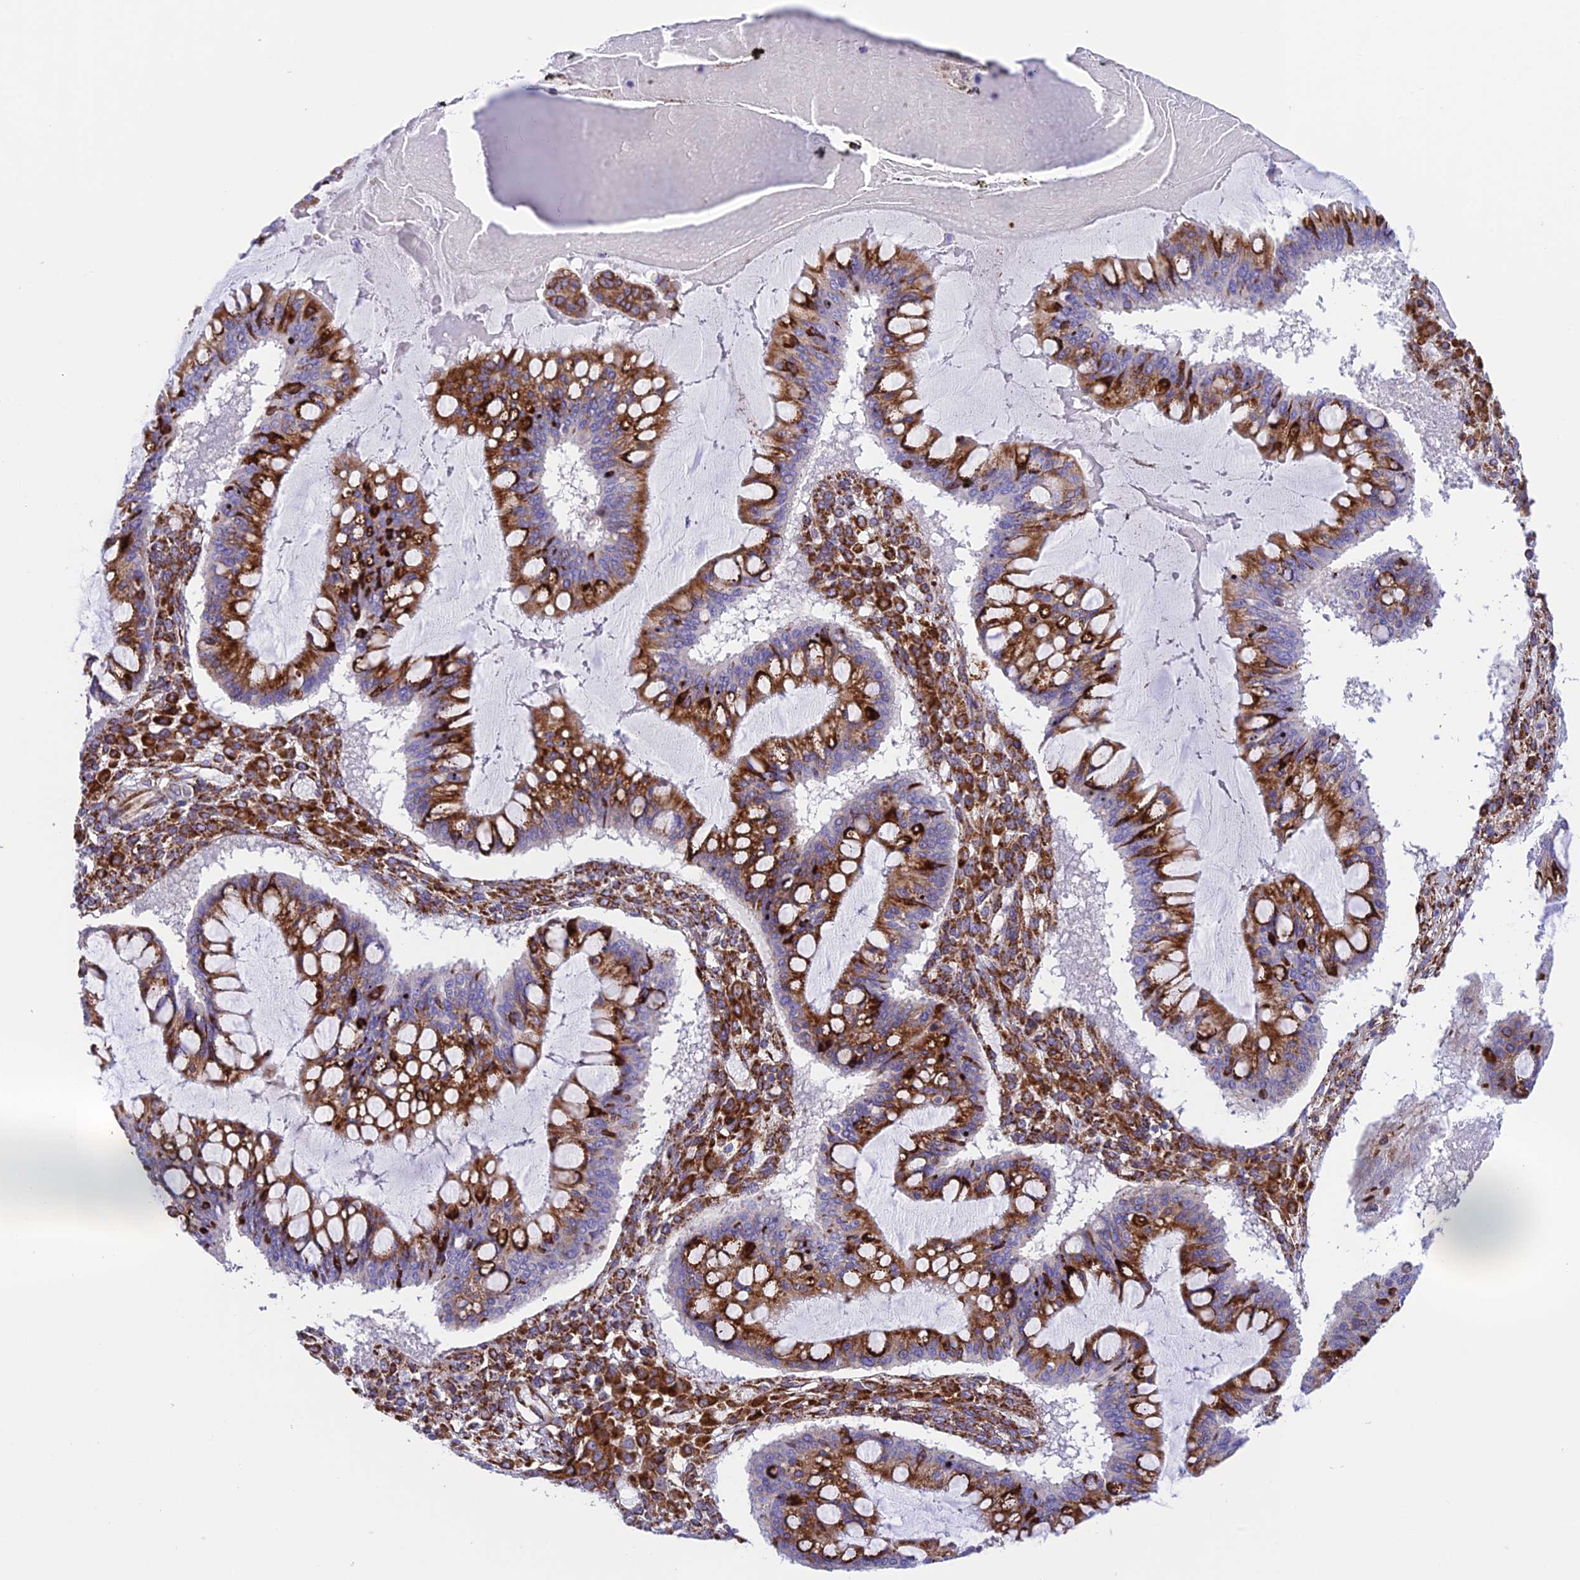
{"staining": {"intensity": "moderate", "quantity": ">75%", "location": "cytoplasmic/membranous"}, "tissue": "ovarian cancer", "cell_type": "Tumor cells", "image_type": "cancer", "snomed": [{"axis": "morphology", "description": "Cystadenocarcinoma, mucinous, NOS"}, {"axis": "topography", "description": "Ovary"}], "caption": "Brown immunohistochemical staining in human ovarian cancer (mucinous cystadenocarcinoma) exhibits moderate cytoplasmic/membranous staining in approximately >75% of tumor cells. (Stains: DAB in brown, nuclei in blue, Microscopy: brightfield microscopy at high magnification).", "gene": "TUBGCP6", "patient": {"sex": "female", "age": 73}}